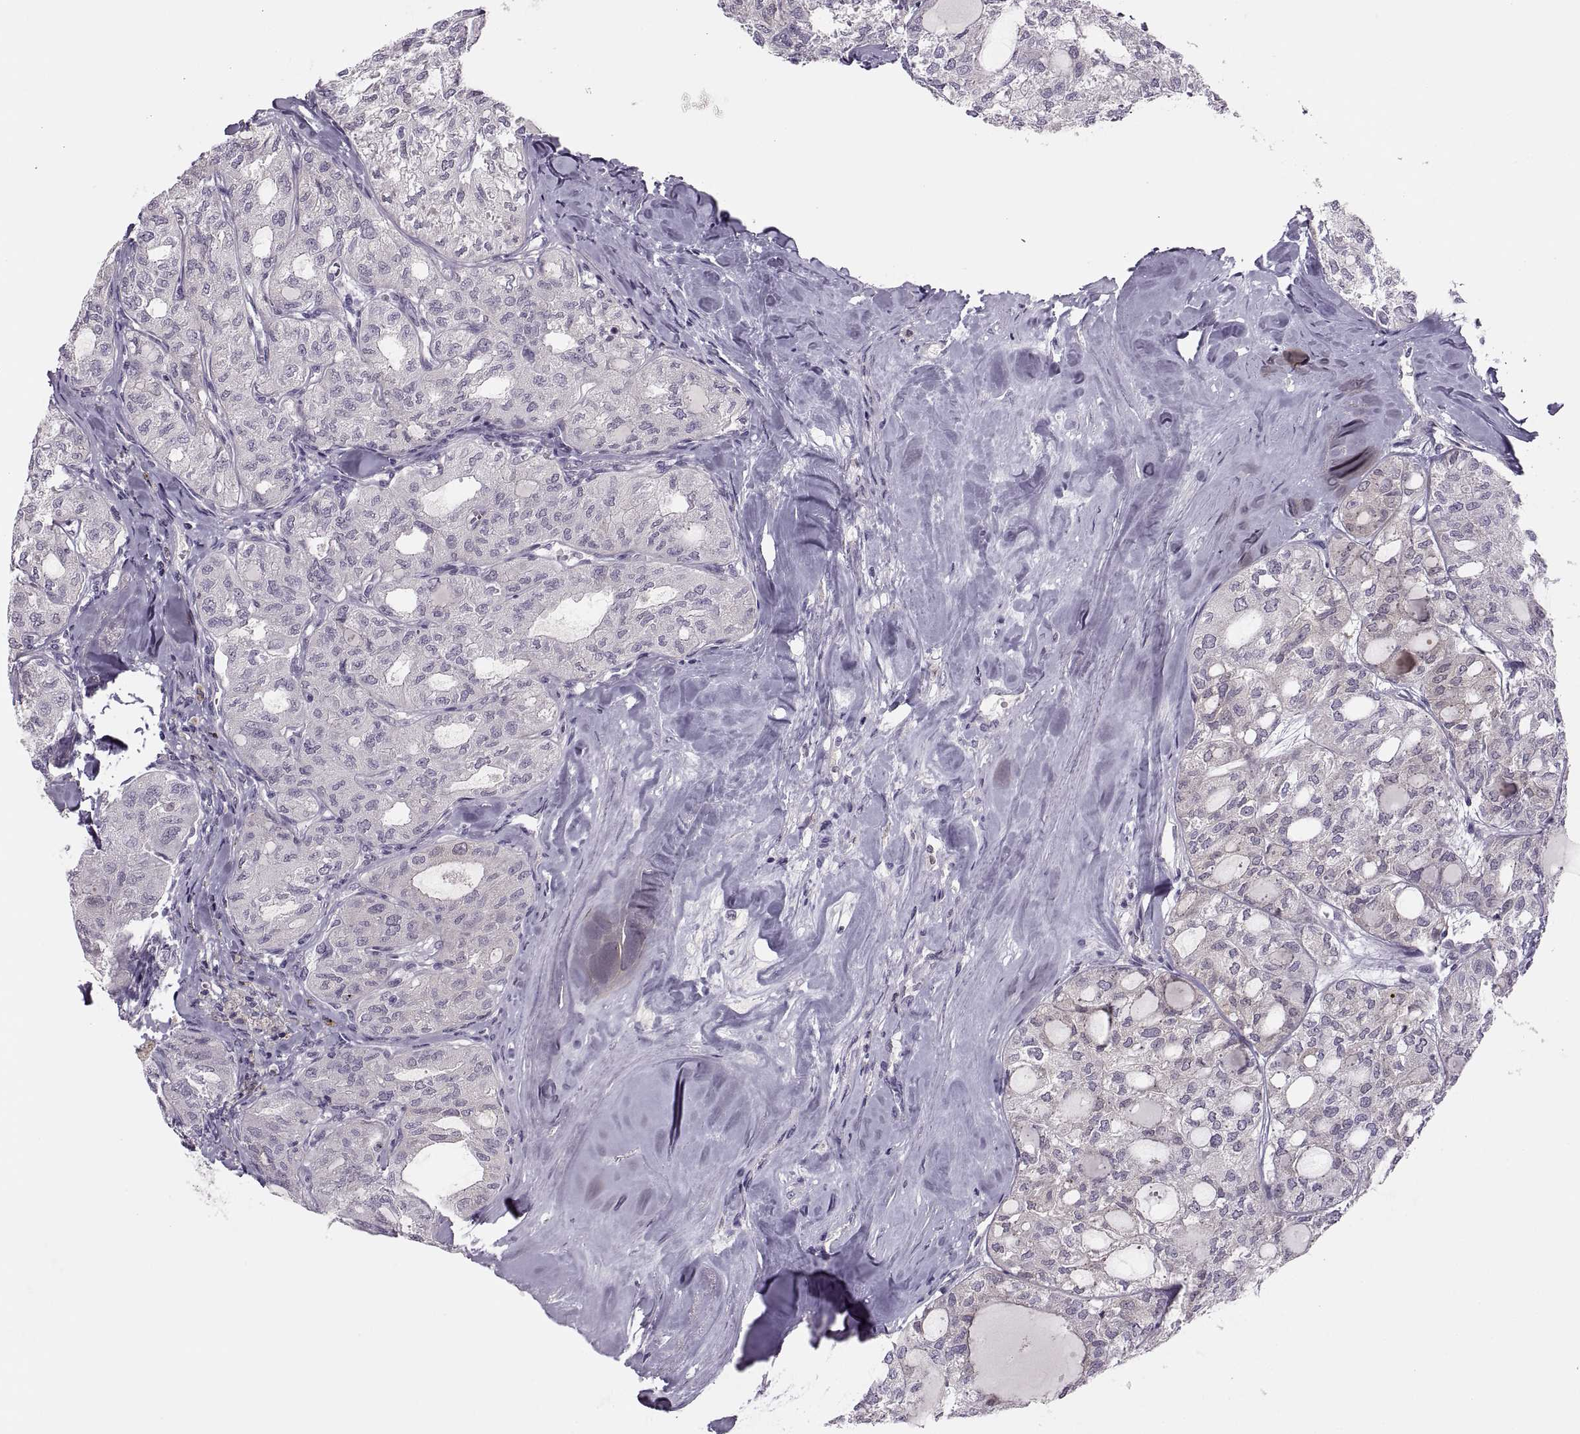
{"staining": {"intensity": "negative", "quantity": "none", "location": "none"}, "tissue": "thyroid cancer", "cell_type": "Tumor cells", "image_type": "cancer", "snomed": [{"axis": "morphology", "description": "Follicular adenoma carcinoma, NOS"}, {"axis": "topography", "description": "Thyroid gland"}], "caption": "The histopathology image reveals no staining of tumor cells in thyroid cancer (follicular adenoma carcinoma).", "gene": "CHCT1", "patient": {"sex": "male", "age": 75}}